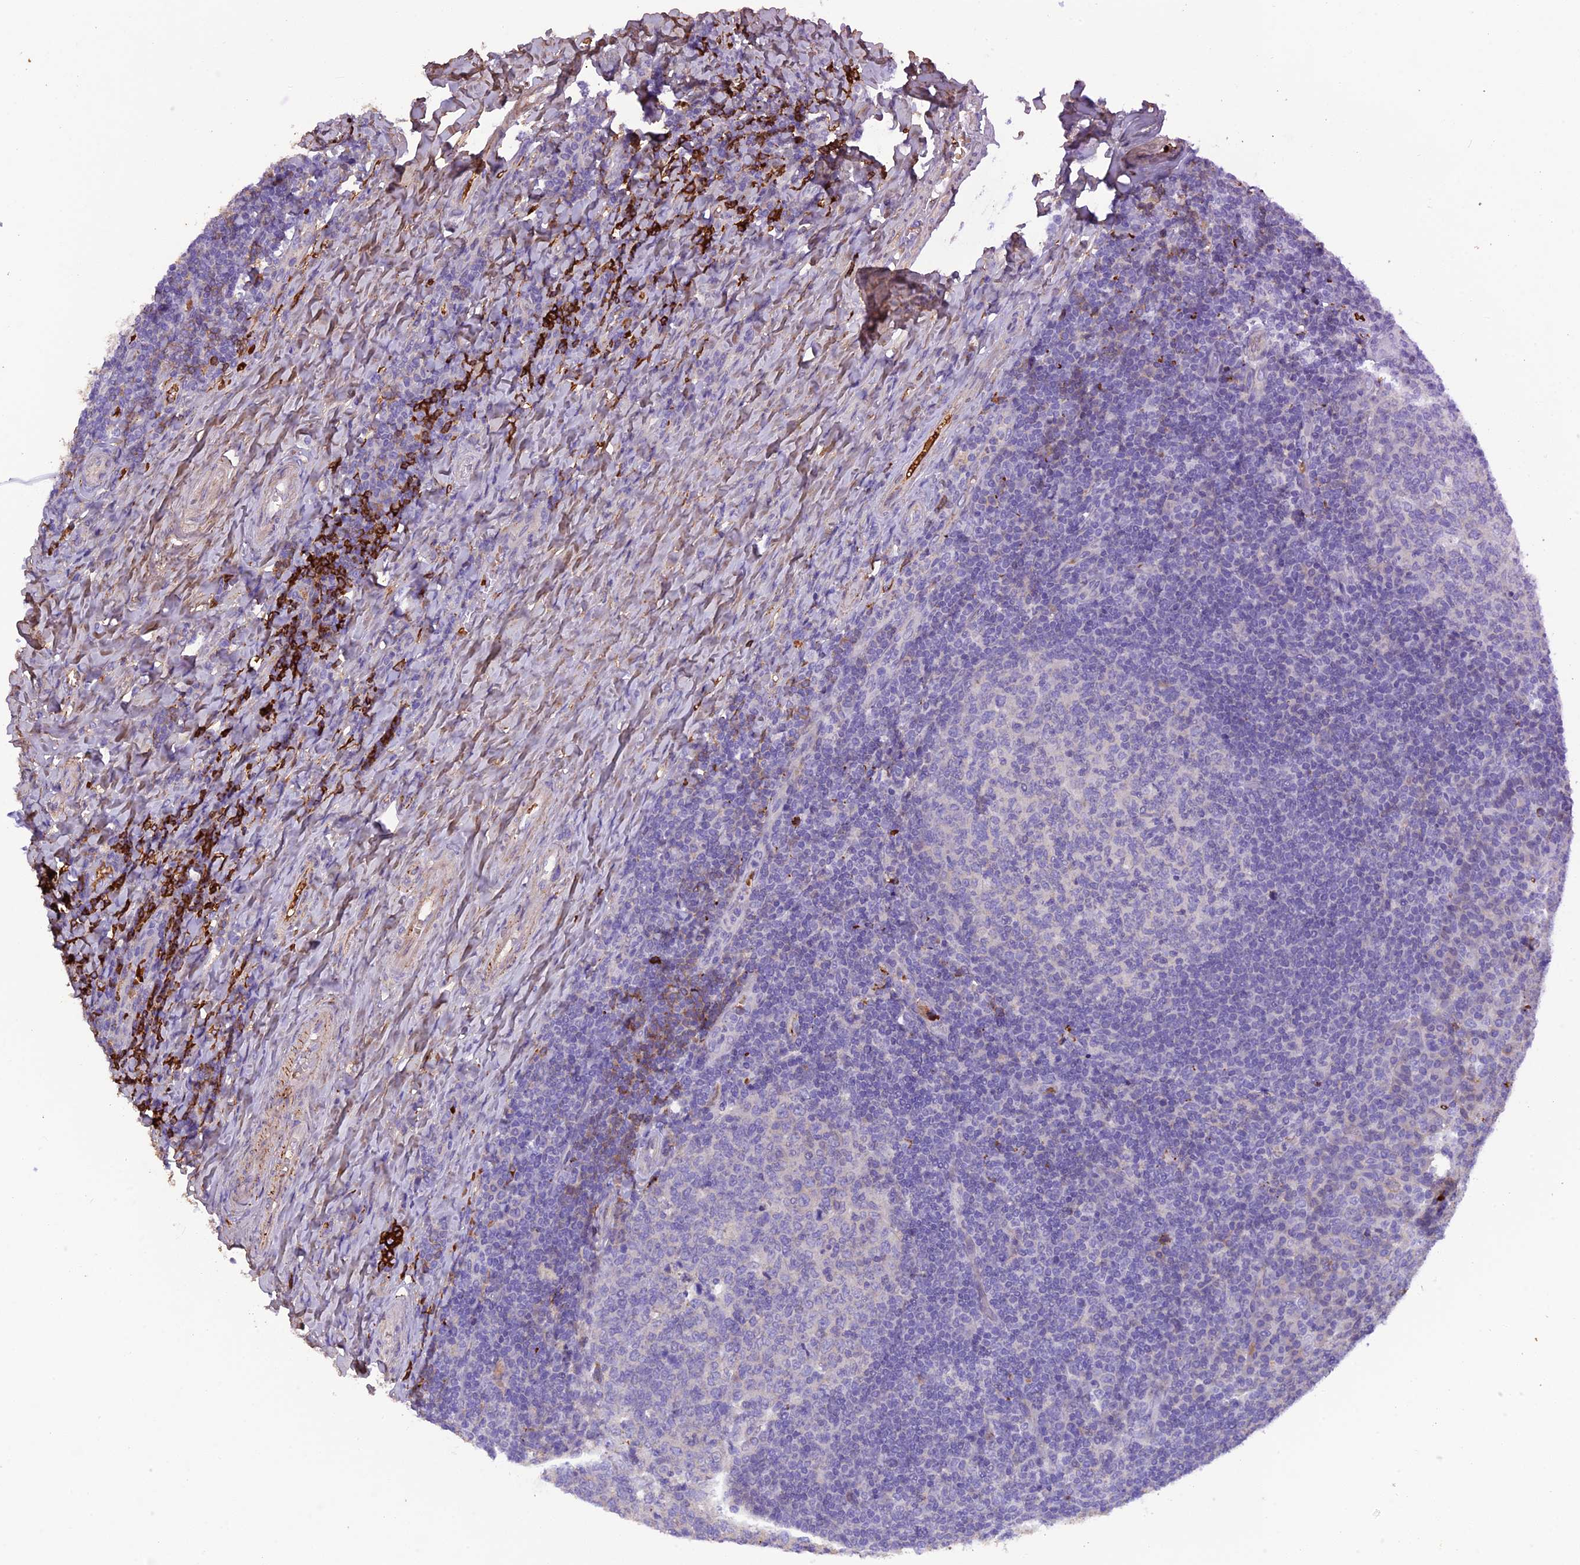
{"staining": {"intensity": "negative", "quantity": "none", "location": "none"}, "tissue": "tonsil", "cell_type": "Germinal center cells", "image_type": "normal", "snomed": [{"axis": "morphology", "description": "Normal tissue, NOS"}, {"axis": "topography", "description": "Tonsil"}], "caption": "Image shows no protein staining in germinal center cells of unremarkable tonsil. Brightfield microscopy of IHC stained with DAB (3,3'-diaminobenzidine) (brown) and hematoxylin (blue), captured at high magnification.", "gene": "PZP", "patient": {"sex": "female", "age": 19}}